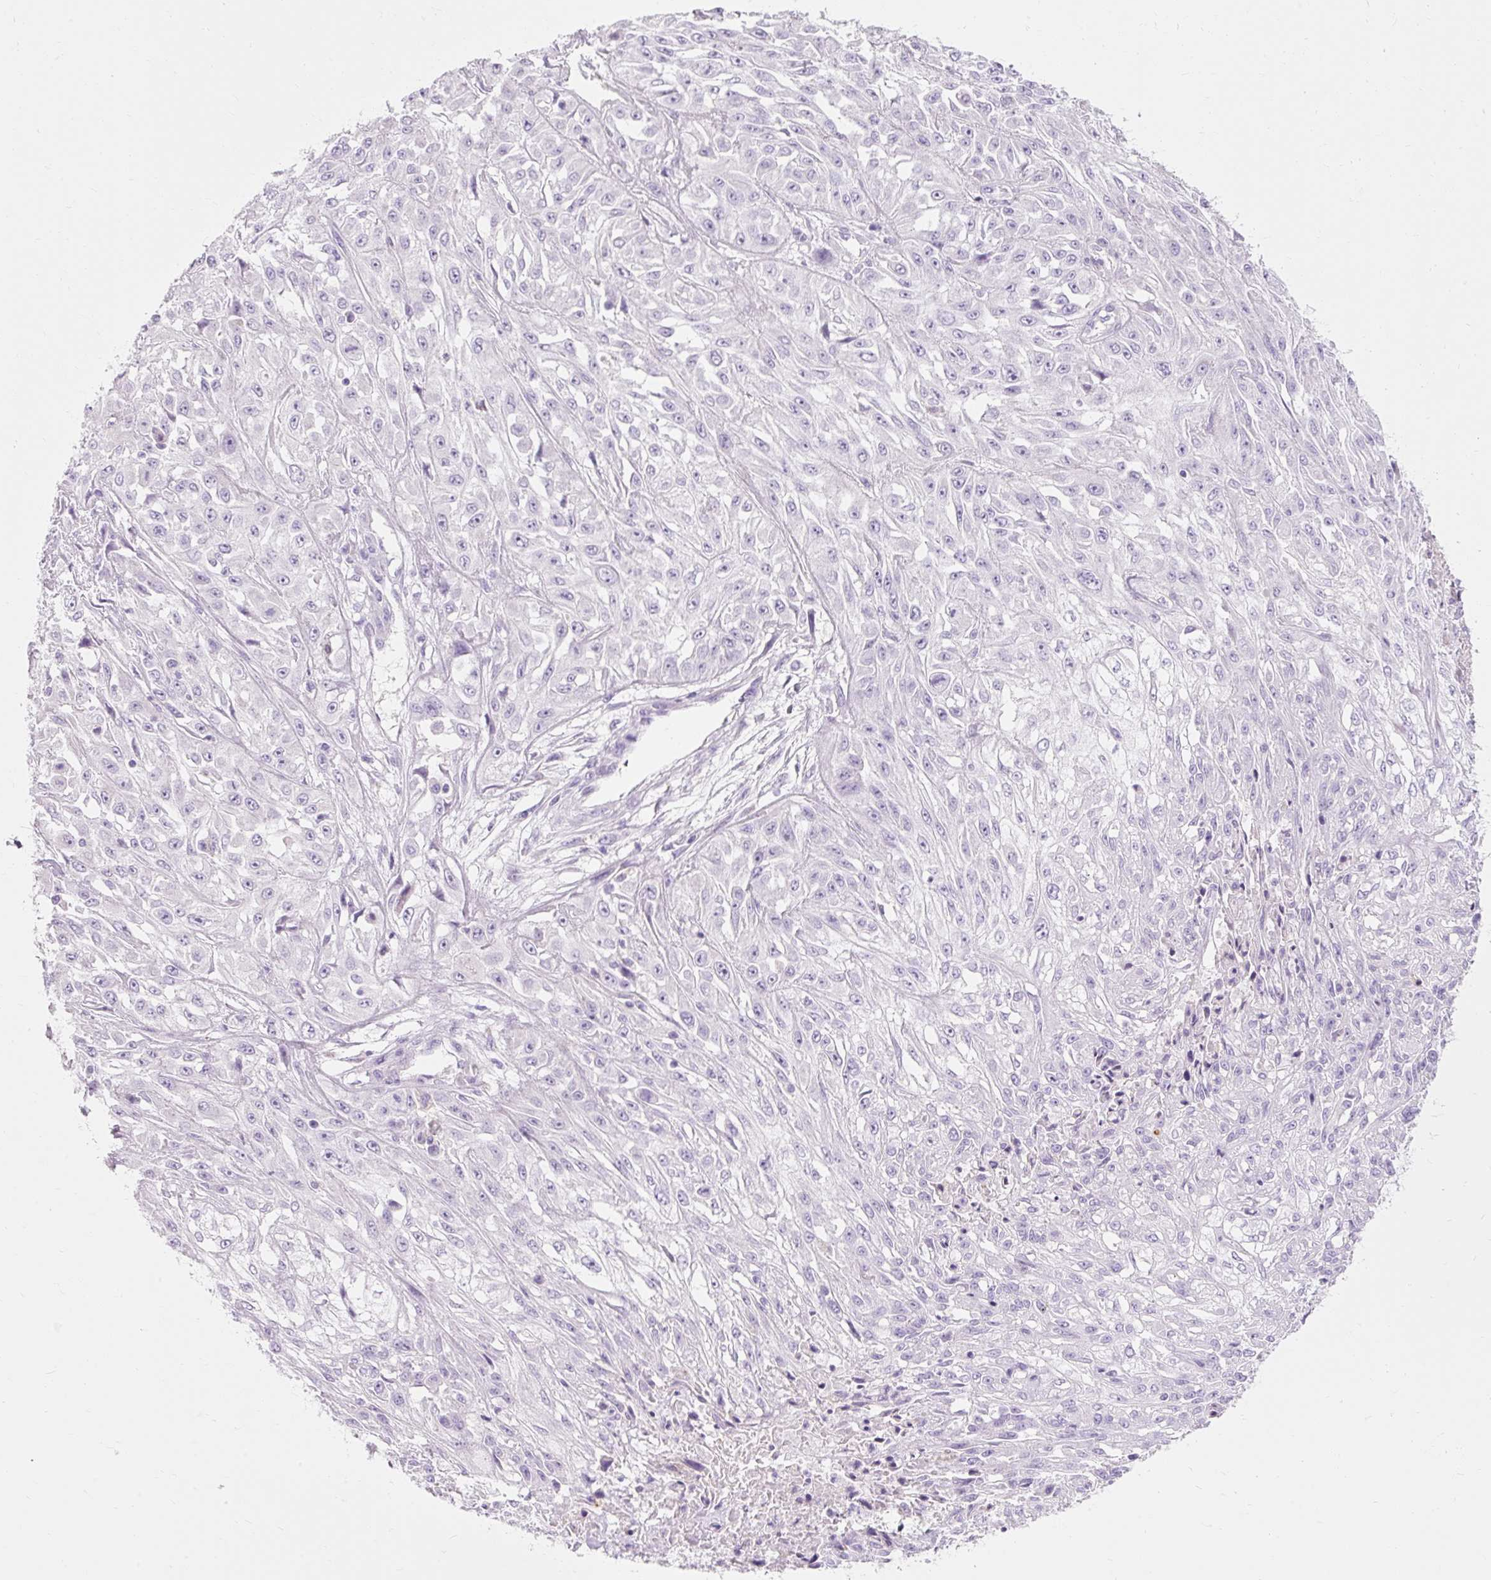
{"staining": {"intensity": "negative", "quantity": "none", "location": "none"}, "tissue": "skin cancer", "cell_type": "Tumor cells", "image_type": "cancer", "snomed": [{"axis": "morphology", "description": "Squamous cell carcinoma, NOS"}, {"axis": "morphology", "description": "Squamous cell carcinoma, metastatic, NOS"}, {"axis": "topography", "description": "Skin"}, {"axis": "topography", "description": "Lymph node"}], "caption": "IHC photomicrograph of metastatic squamous cell carcinoma (skin) stained for a protein (brown), which shows no staining in tumor cells.", "gene": "CLDN25", "patient": {"sex": "male", "age": 75}}